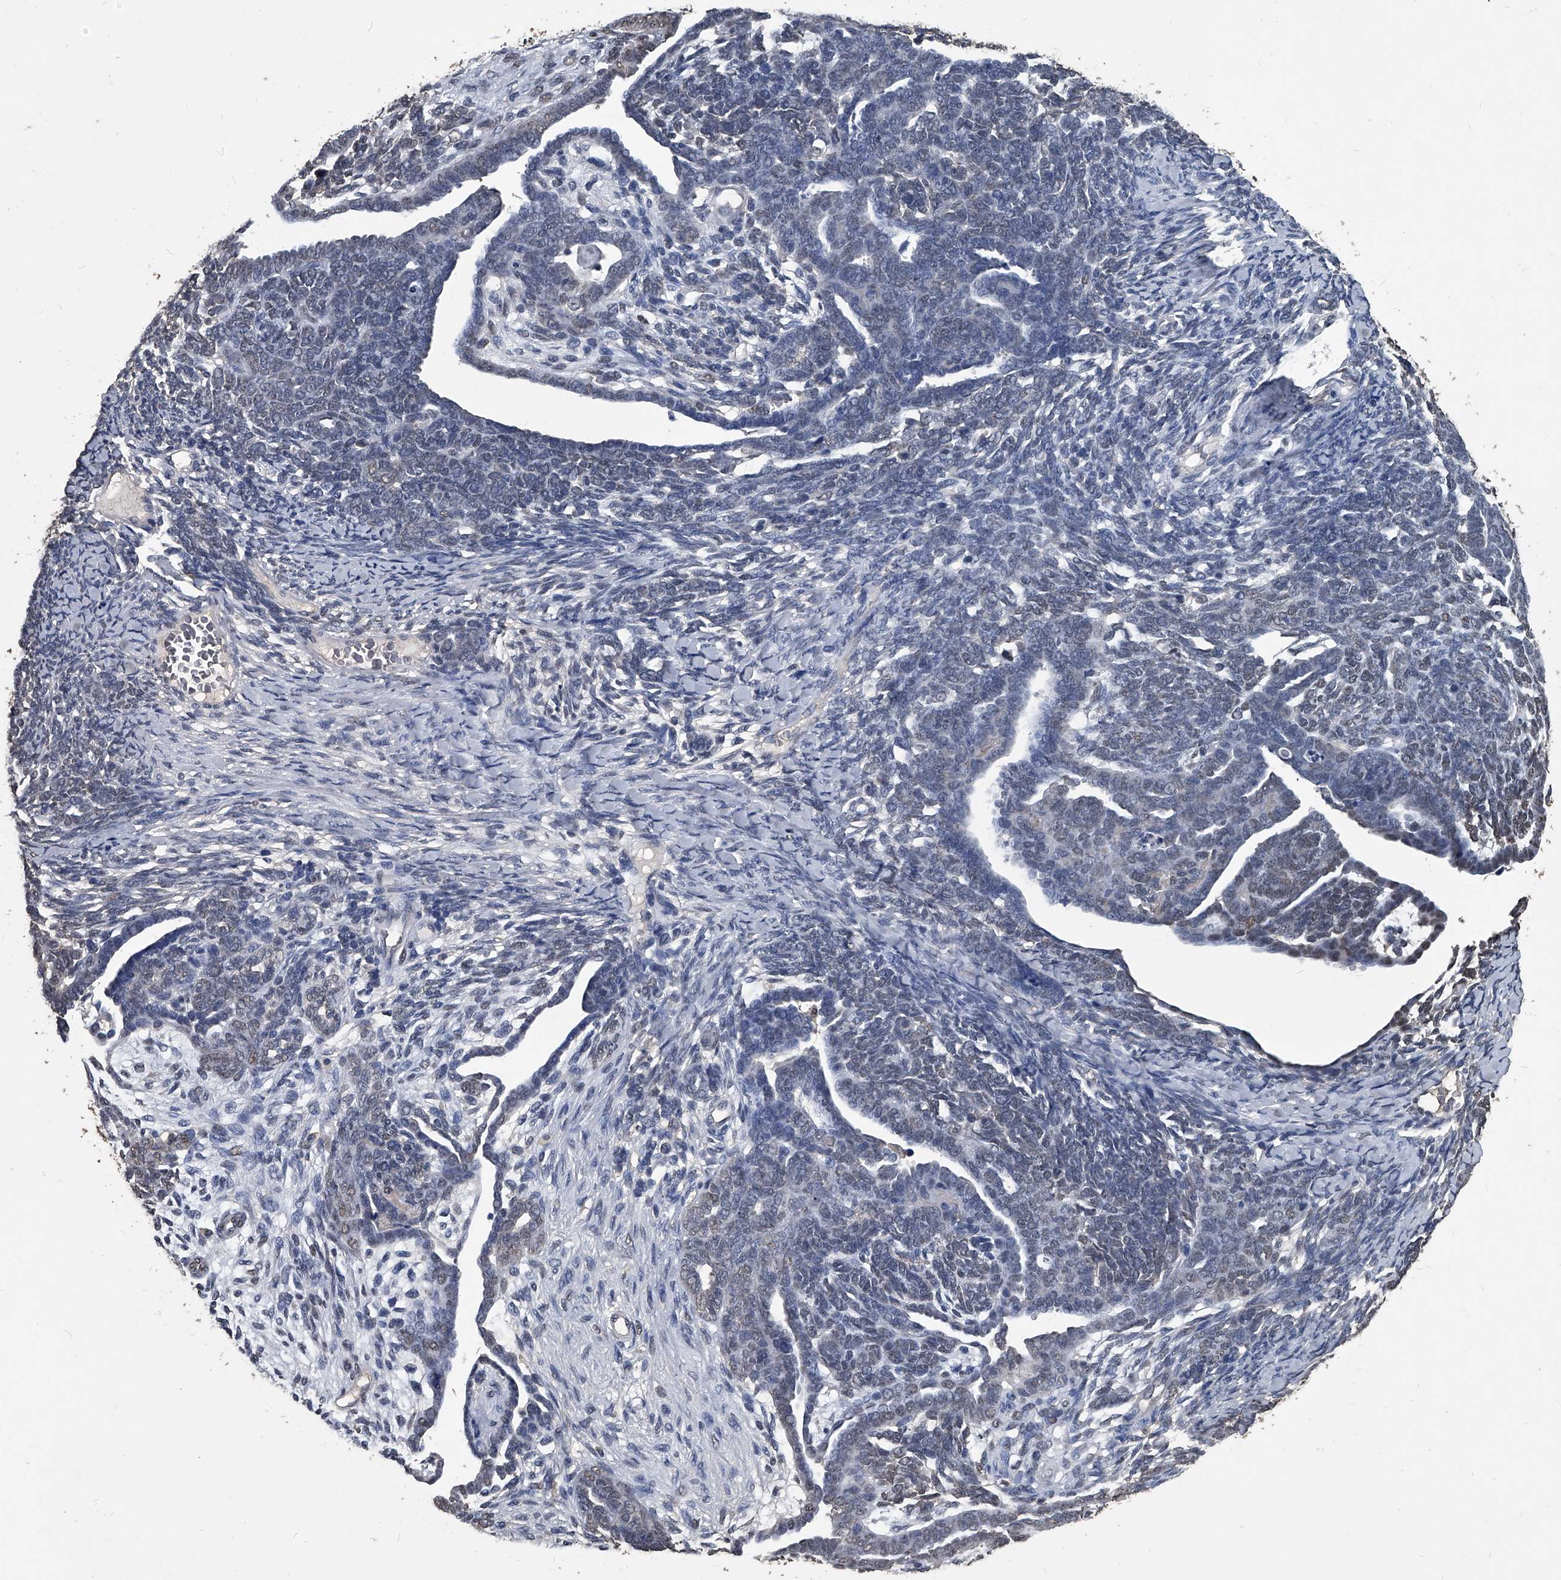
{"staining": {"intensity": "negative", "quantity": "none", "location": "none"}, "tissue": "endometrial cancer", "cell_type": "Tumor cells", "image_type": "cancer", "snomed": [{"axis": "morphology", "description": "Neoplasm, malignant, NOS"}, {"axis": "topography", "description": "Endometrium"}], "caption": "Histopathology image shows no significant protein positivity in tumor cells of neoplasm (malignant) (endometrial). (DAB (3,3'-diaminobenzidine) immunohistochemistry (IHC) with hematoxylin counter stain).", "gene": "MATR3", "patient": {"sex": "female", "age": 74}}